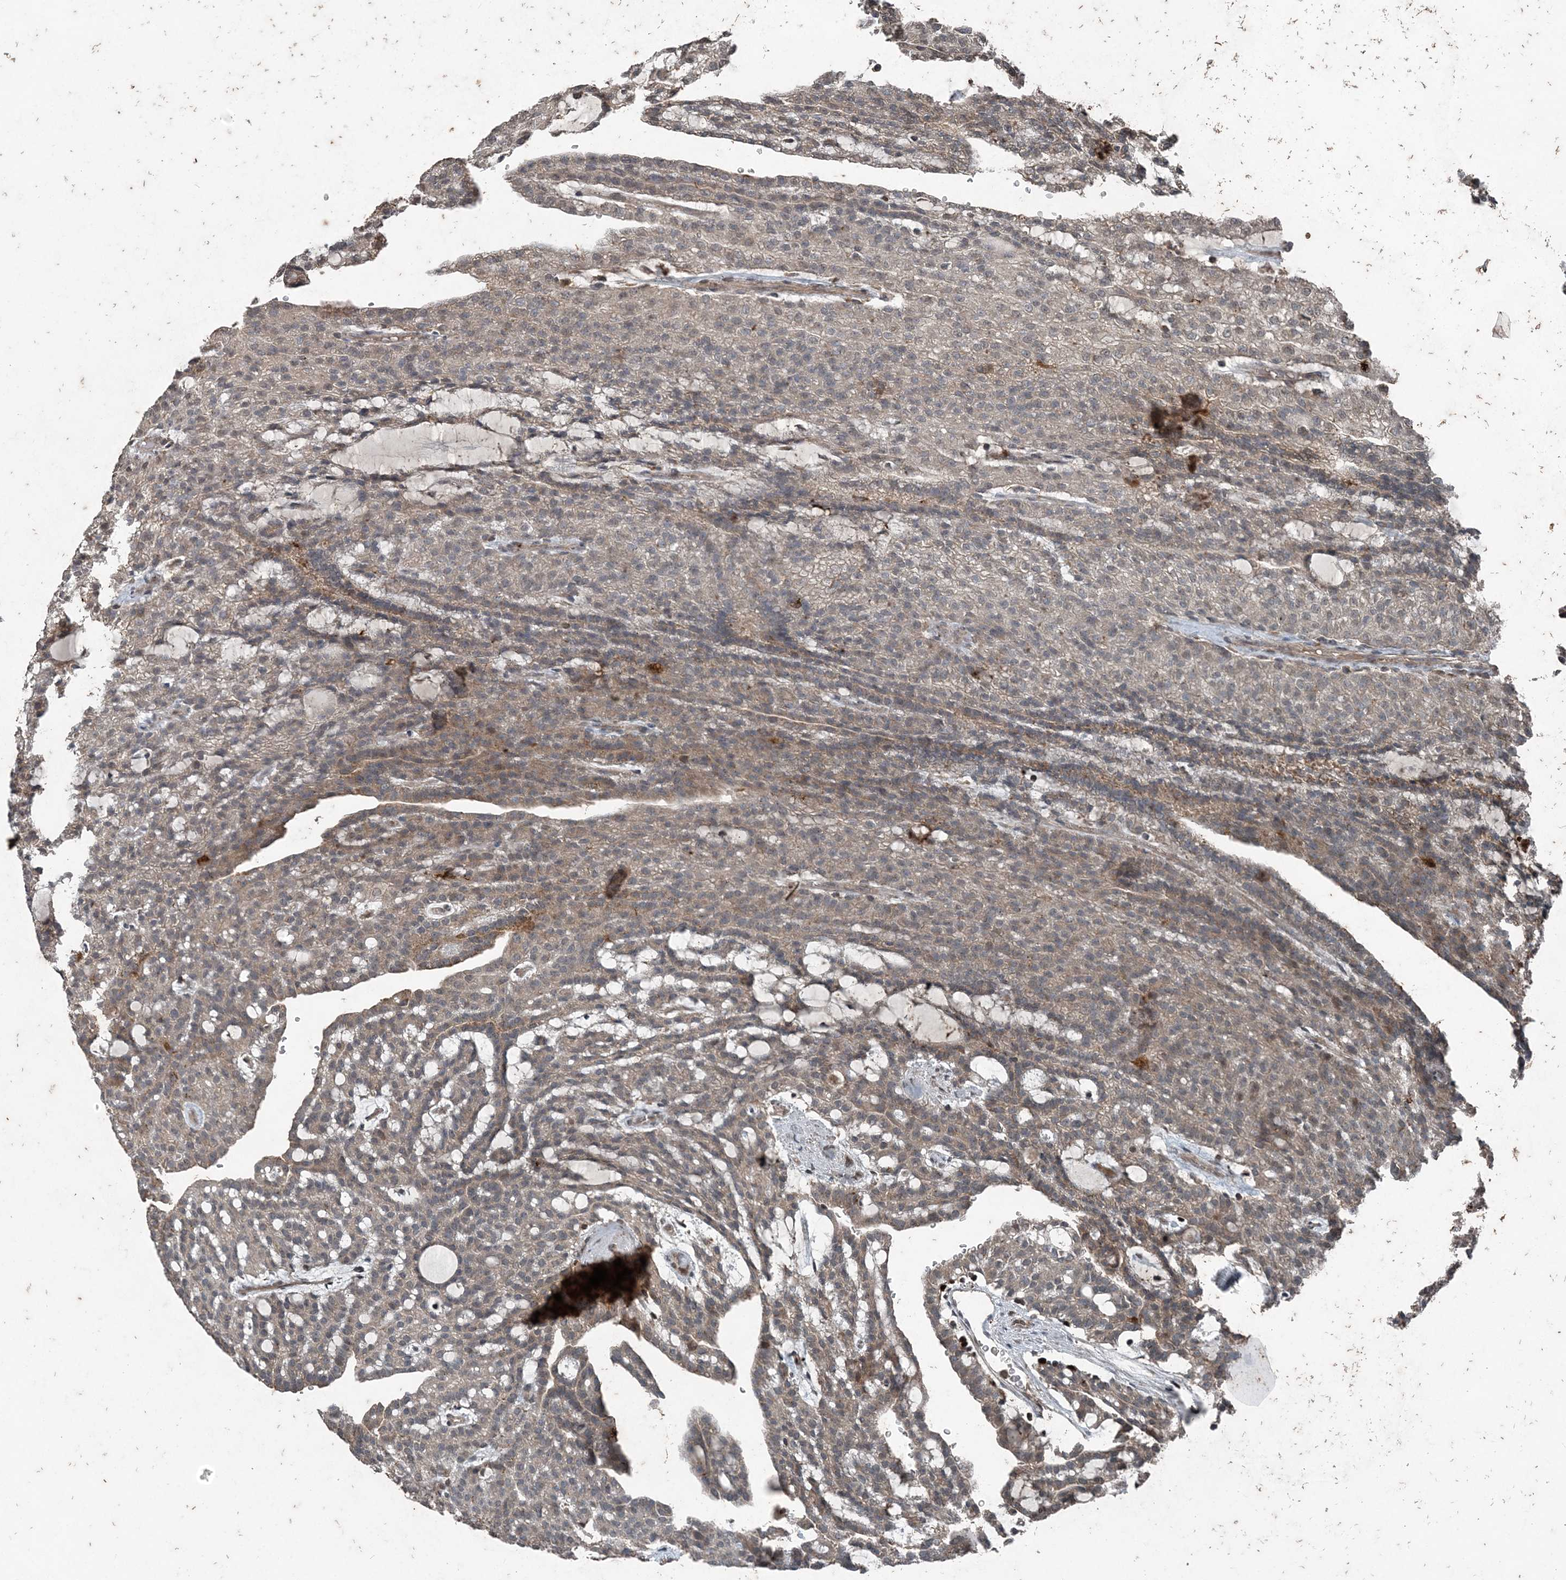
{"staining": {"intensity": "weak", "quantity": "25%-75%", "location": "cytoplasmic/membranous"}, "tissue": "renal cancer", "cell_type": "Tumor cells", "image_type": "cancer", "snomed": [{"axis": "morphology", "description": "Adenocarcinoma, NOS"}, {"axis": "topography", "description": "Kidney"}], "caption": "Protein expression analysis of renal cancer (adenocarcinoma) displays weak cytoplasmic/membranous staining in about 25%-75% of tumor cells.", "gene": "CFL1", "patient": {"sex": "male", "age": 63}}